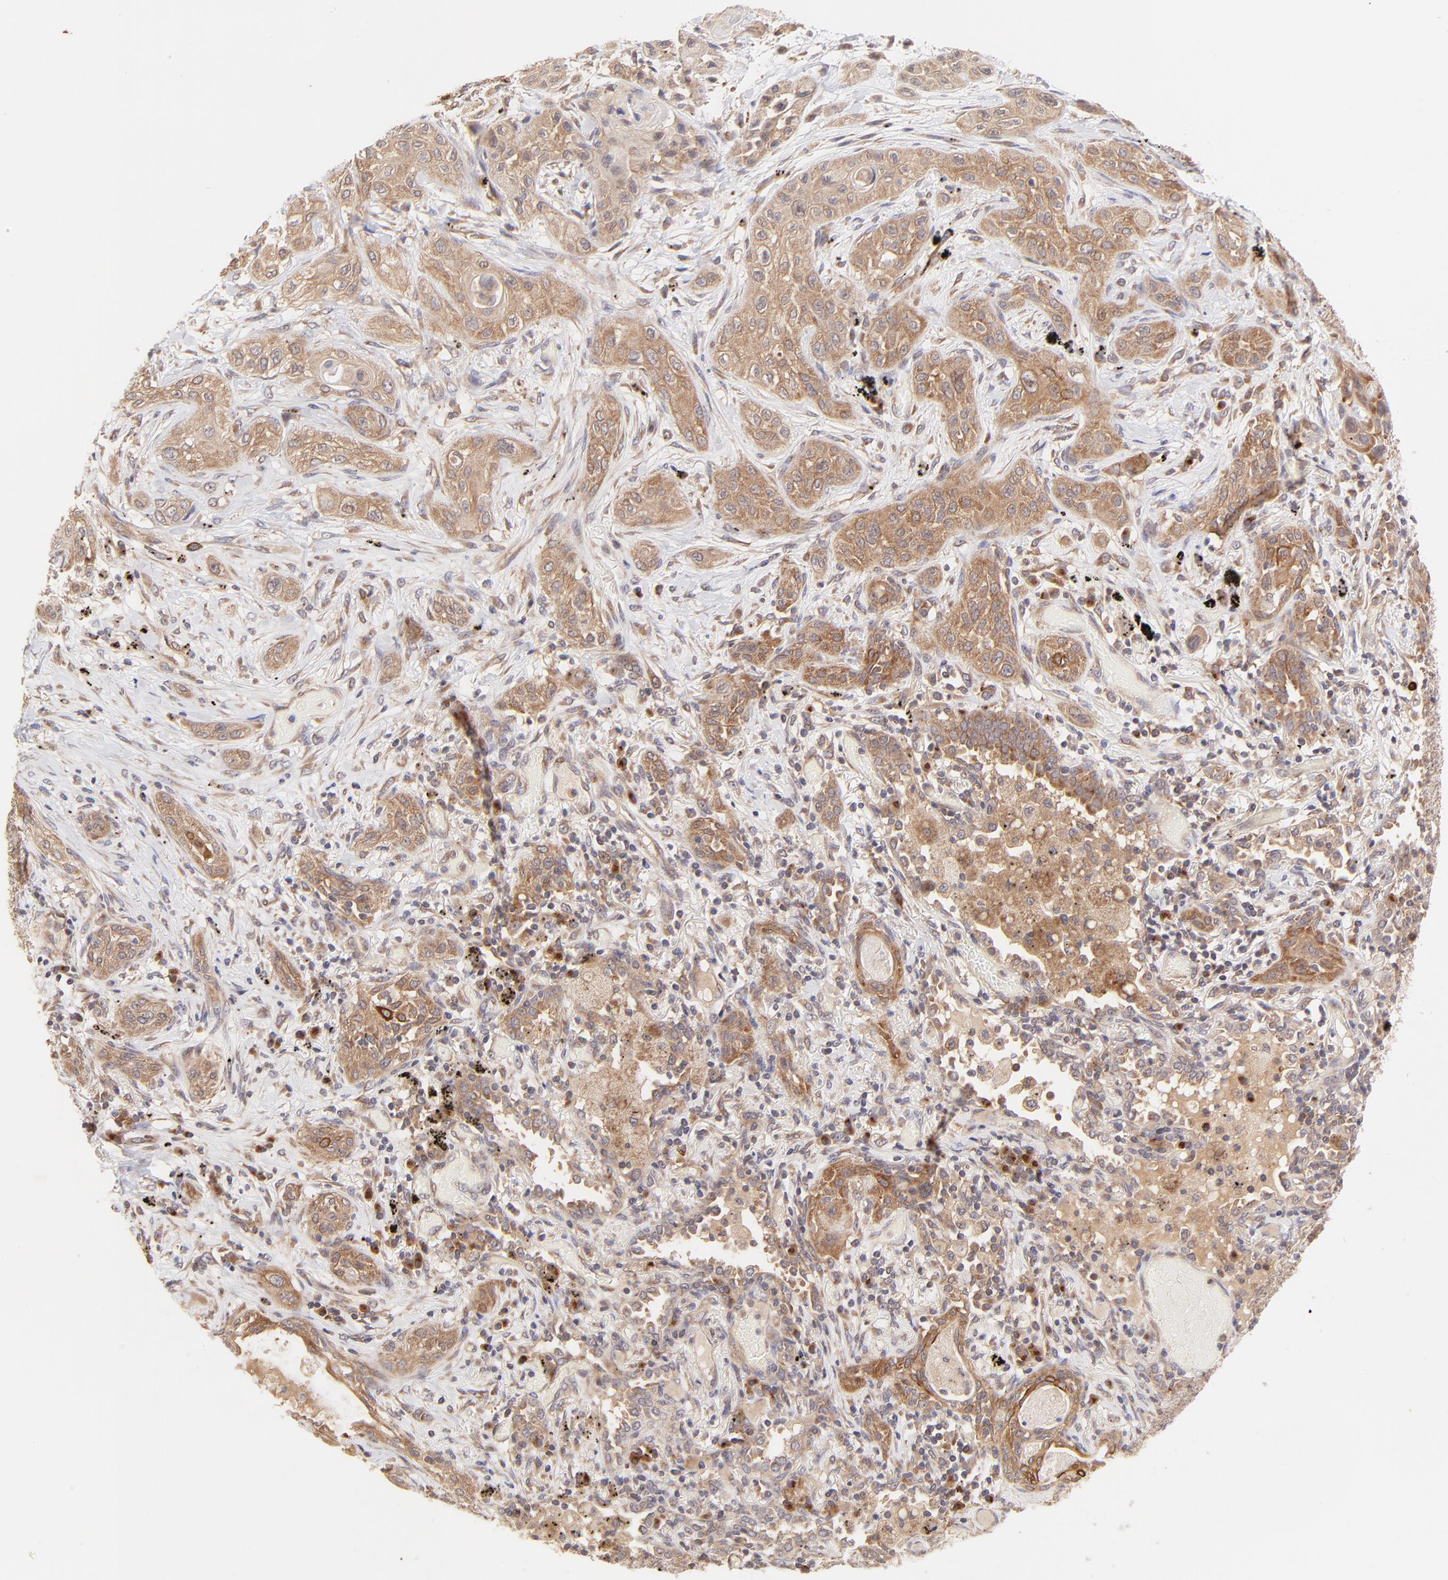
{"staining": {"intensity": "moderate", "quantity": ">75%", "location": "cytoplasmic/membranous"}, "tissue": "lung cancer", "cell_type": "Tumor cells", "image_type": "cancer", "snomed": [{"axis": "morphology", "description": "Squamous cell carcinoma, NOS"}, {"axis": "topography", "description": "Lung"}], "caption": "This image reveals immunohistochemistry staining of lung cancer, with medium moderate cytoplasmic/membranous positivity in approximately >75% of tumor cells.", "gene": "TNRC6B", "patient": {"sex": "female", "age": 47}}